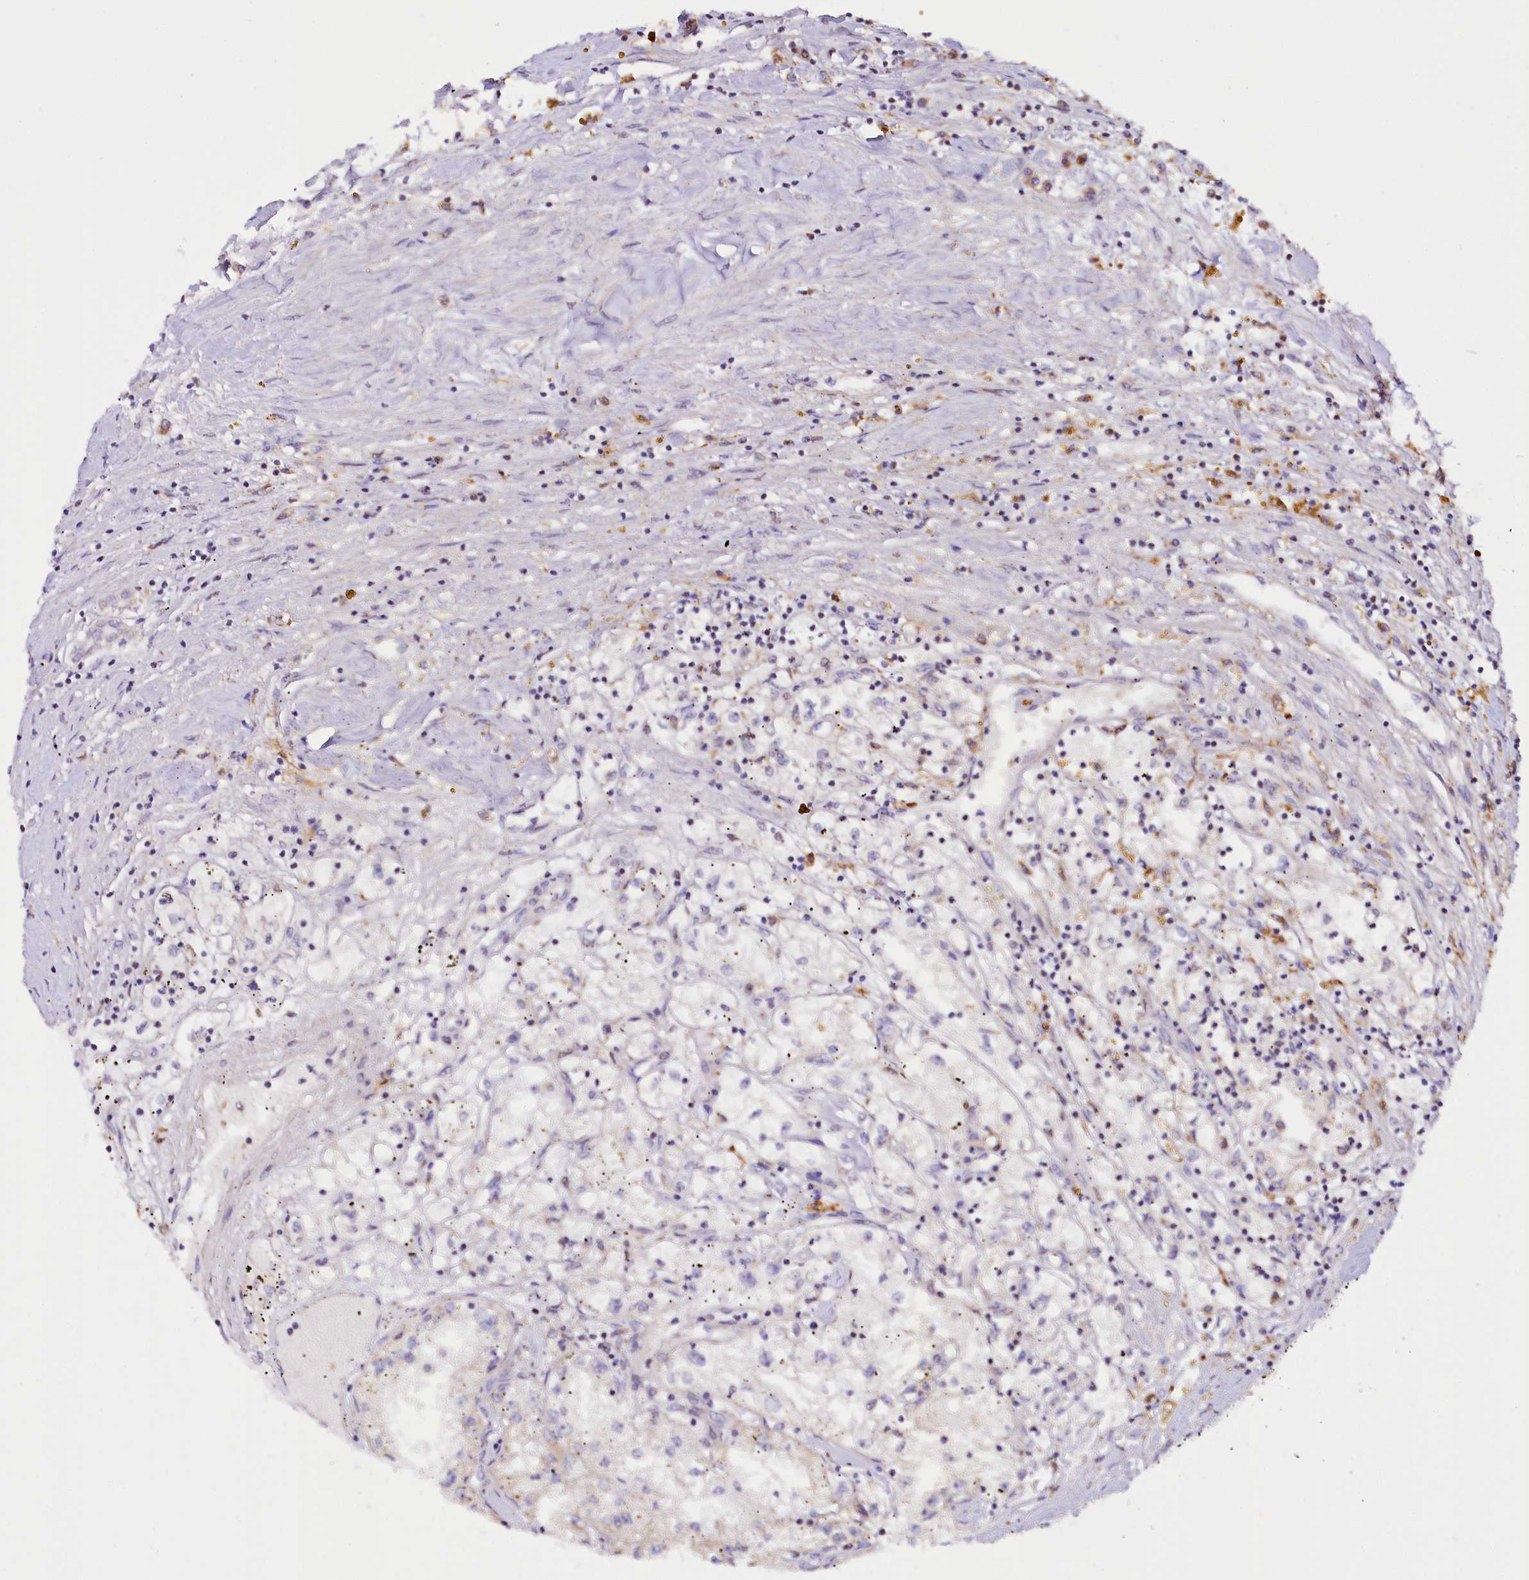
{"staining": {"intensity": "weak", "quantity": "<25%", "location": "cytoplasmic/membranous"}, "tissue": "renal cancer", "cell_type": "Tumor cells", "image_type": "cancer", "snomed": [{"axis": "morphology", "description": "Adenocarcinoma, NOS"}, {"axis": "topography", "description": "Kidney"}], "caption": "Histopathology image shows no protein staining in tumor cells of renal cancer (adenocarcinoma) tissue.", "gene": "ST7", "patient": {"sex": "male", "age": 56}}